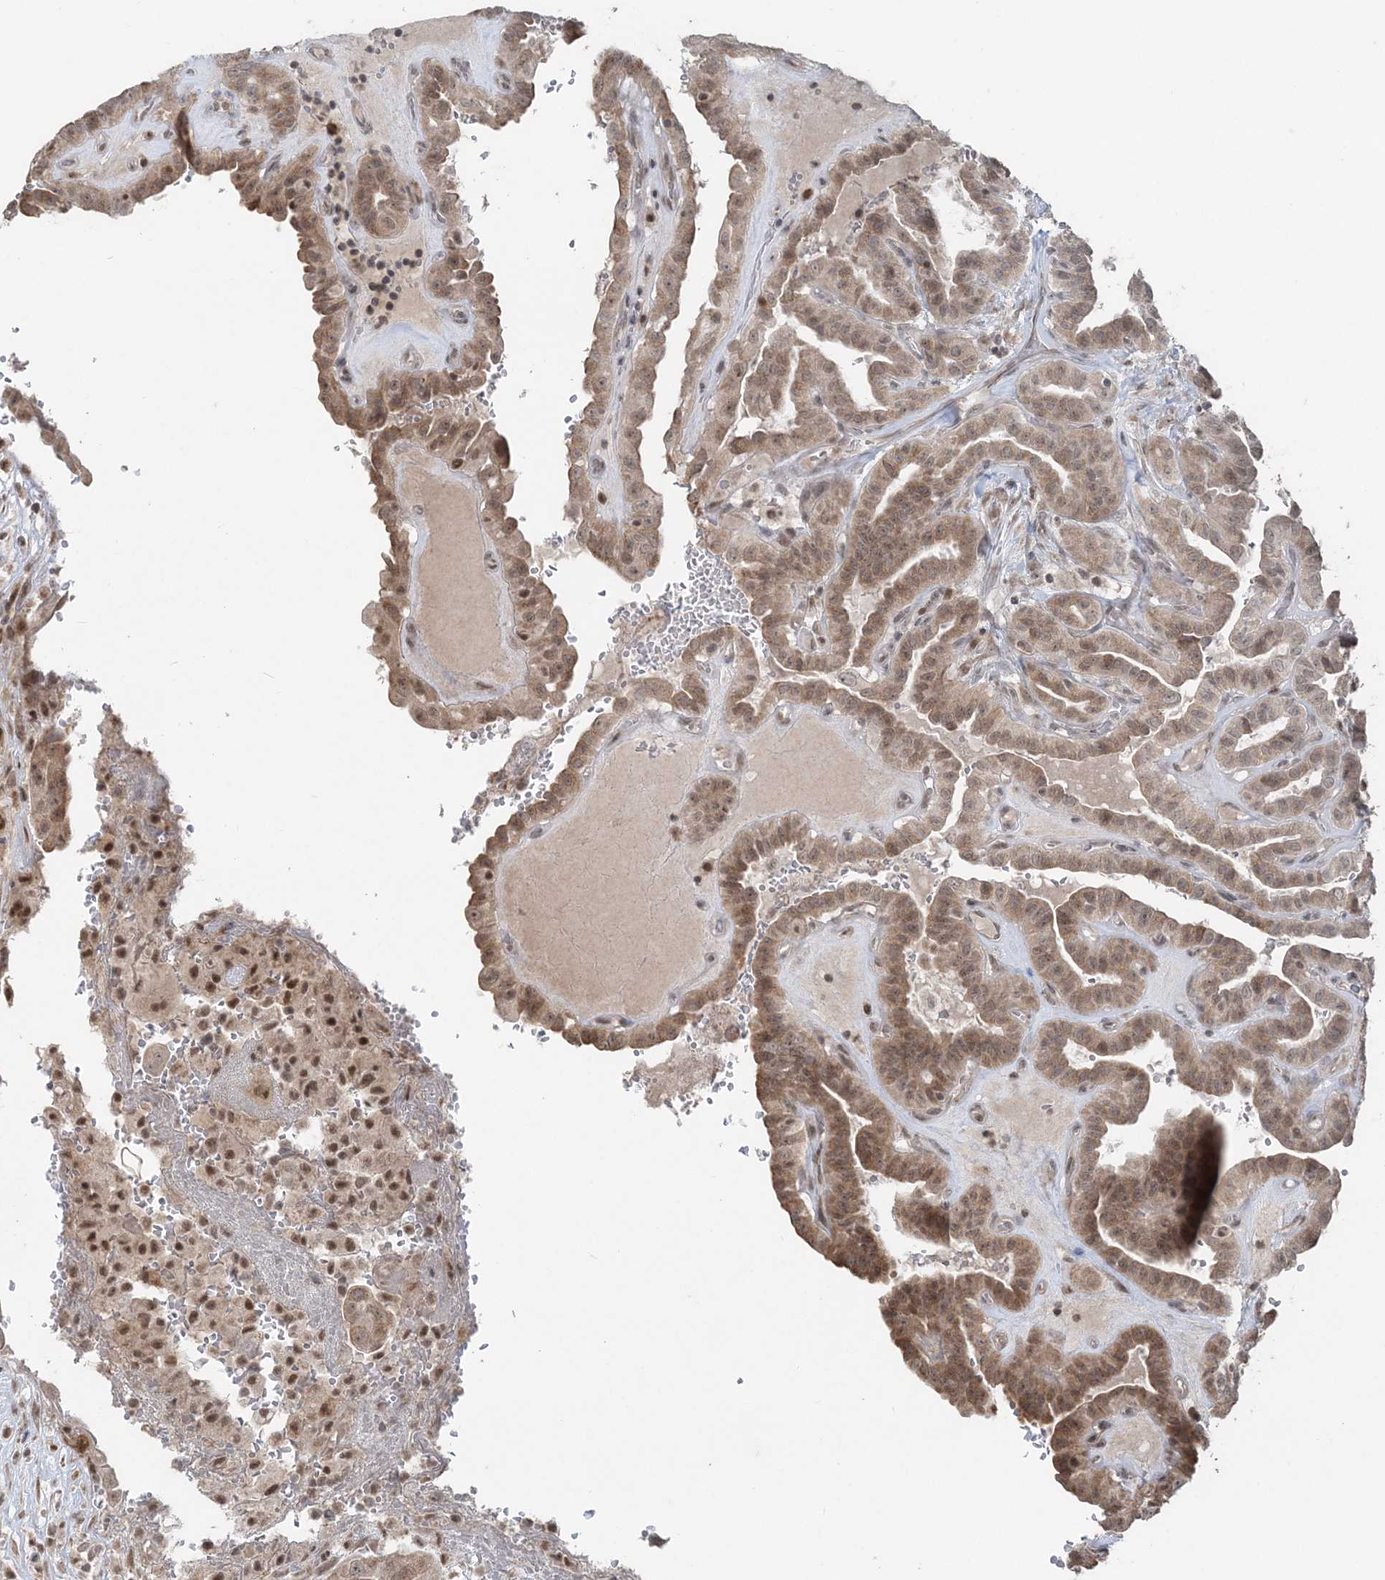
{"staining": {"intensity": "moderate", "quantity": ">75%", "location": "cytoplasmic/membranous,nuclear"}, "tissue": "thyroid cancer", "cell_type": "Tumor cells", "image_type": "cancer", "snomed": [{"axis": "morphology", "description": "Papillary adenocarcinoma, NOS"}, {"axis": "topography", "description": "Thyroid gland"}], "caption": "Tumor cells display moderate cytoplasmic/membranous and nuclear staining in about >75% of cells in thyroid cancer (papillary adenocarcinoma).", "gene": "SLU7", "patient": {"sex": "male", "age": 77}}